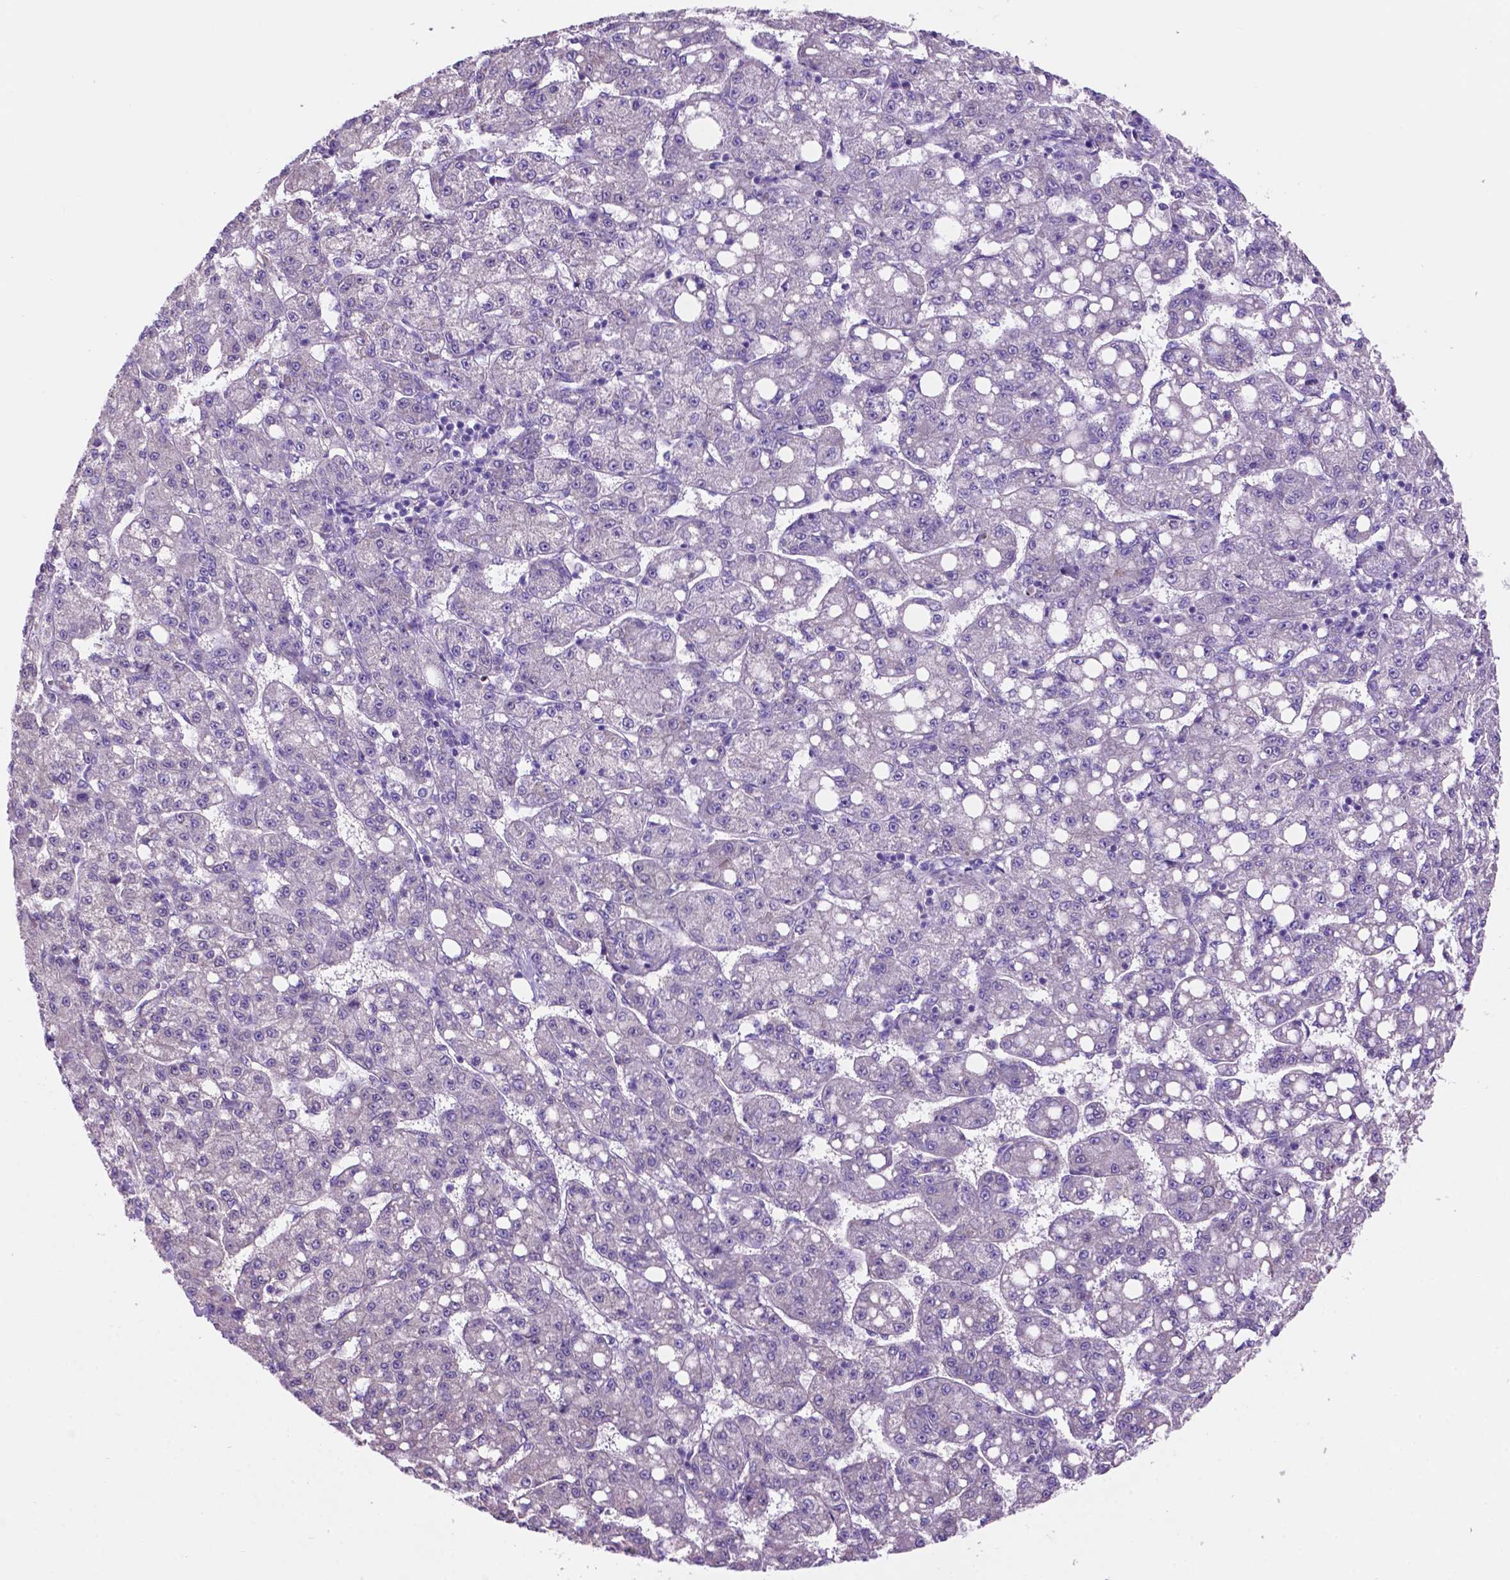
{"staining": {"intensity": "negative", "quantity": "none", "location": "none"}, "tissue": "liver cancer", "cell_type": "Tumor cells", "image_type": "cancer", "snomed": [{"axis": "morphology", "description": "Carcinoma, Hepatocellular, NOS"}, {"axis": "topography", "description": "Liver"}], "caption": "A photomicrograph of human liver cancer is negative for staining in tumor cells.", "gene": "SPDYA", "patient": {"sex": "female", "age": 65}}